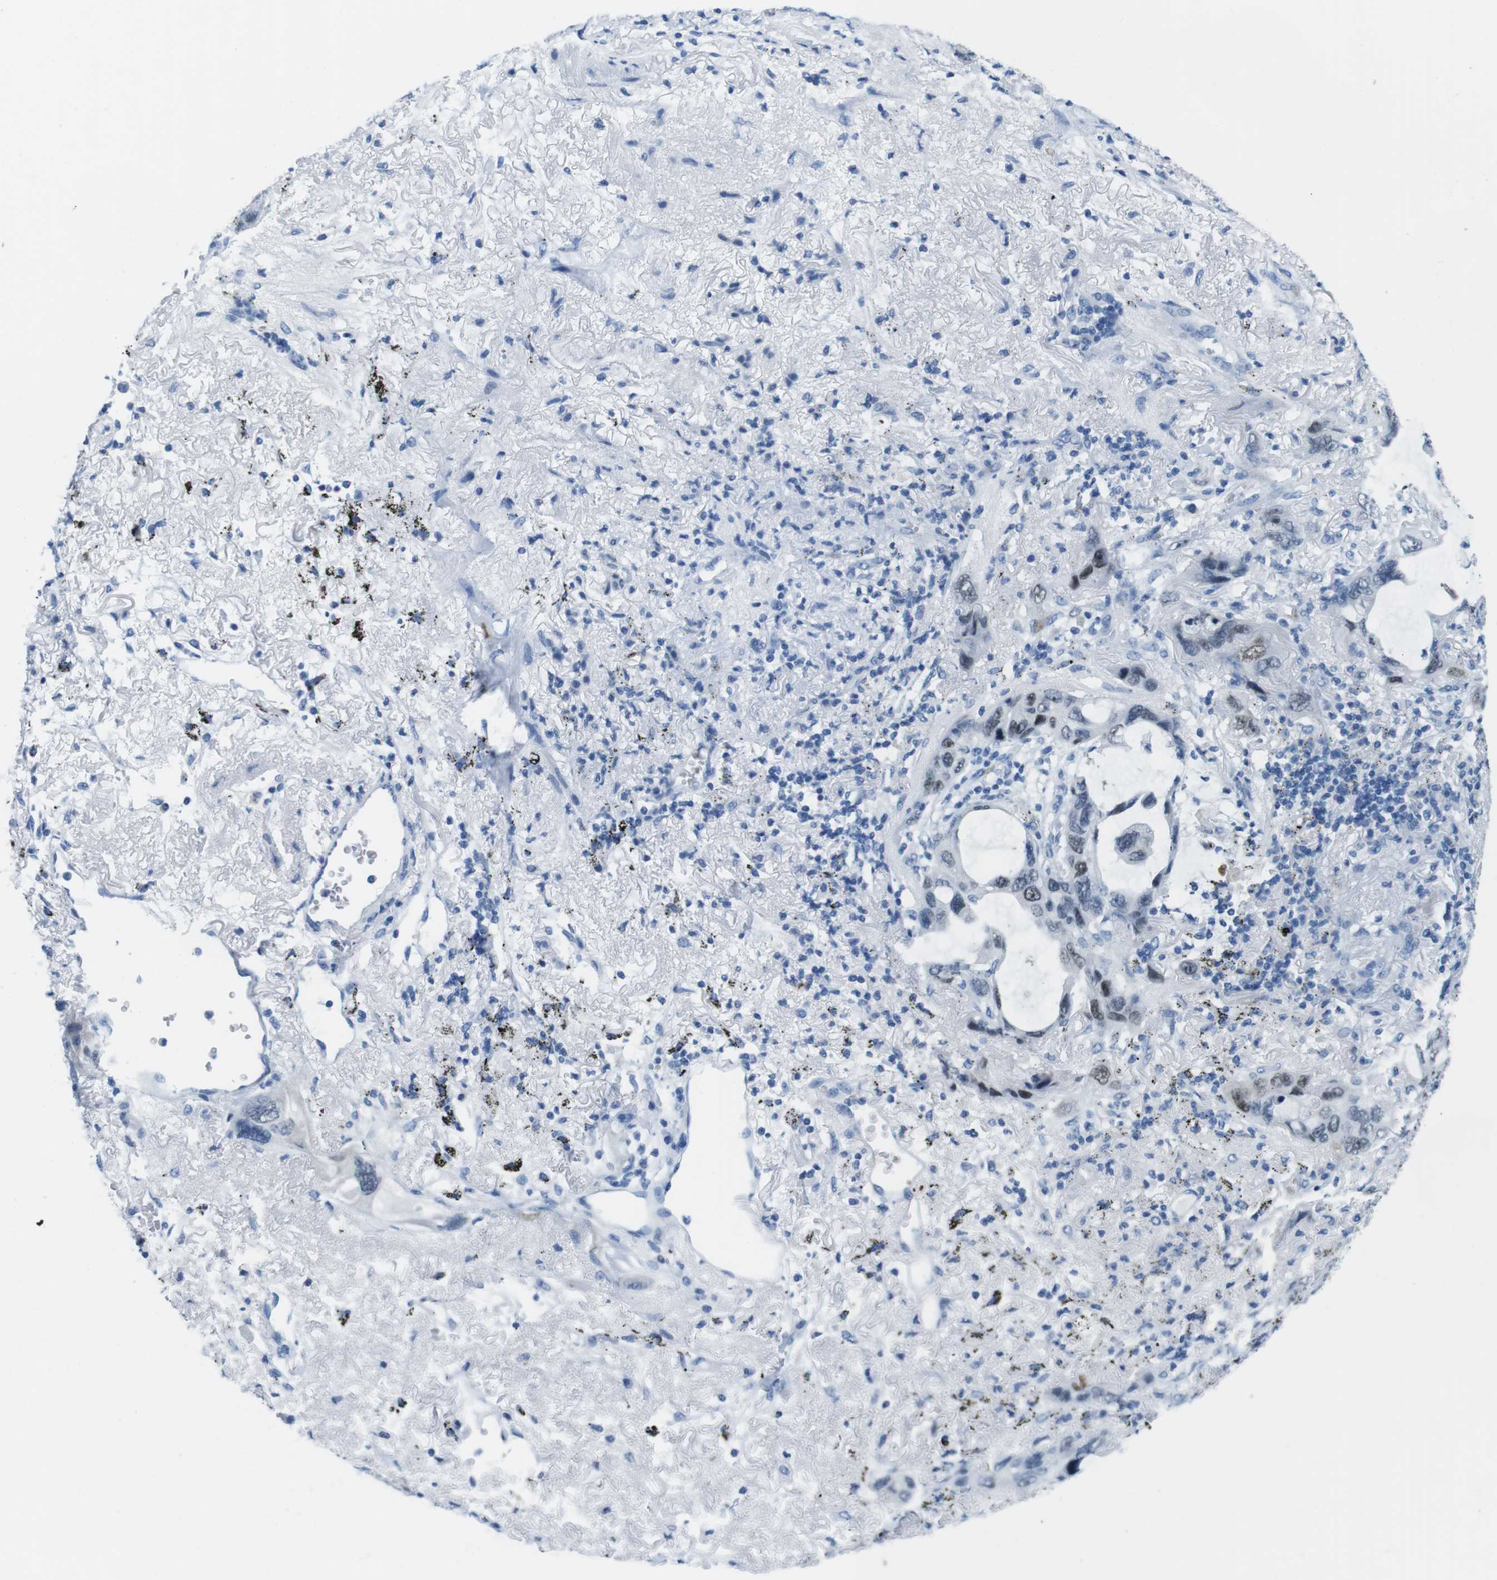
{"staining": {"intensity": "moderate", "quantity": "25%-75%", "location": "nuclear"}, "tissue": "lung cancer", "cell_type": "Tumor cells", "image_type": "cancer", "snomed": [{"axis": "morphology", "description": "Squamous cell carcinoma, NOS"}, {"axis": "topography", "description": "Lung"}], "caption": "Immunohistochemical staining of human lung cancer displays medium levels of moderate nuclear protein positivity in approximately 25%-75% of tumor cells. (DAB (3,3'-diaminobenzidine) IHC with brightfield microscopy, high magnification).", "gene": "TFAP2C", "patient": {"sex": "female", "age": 73}}